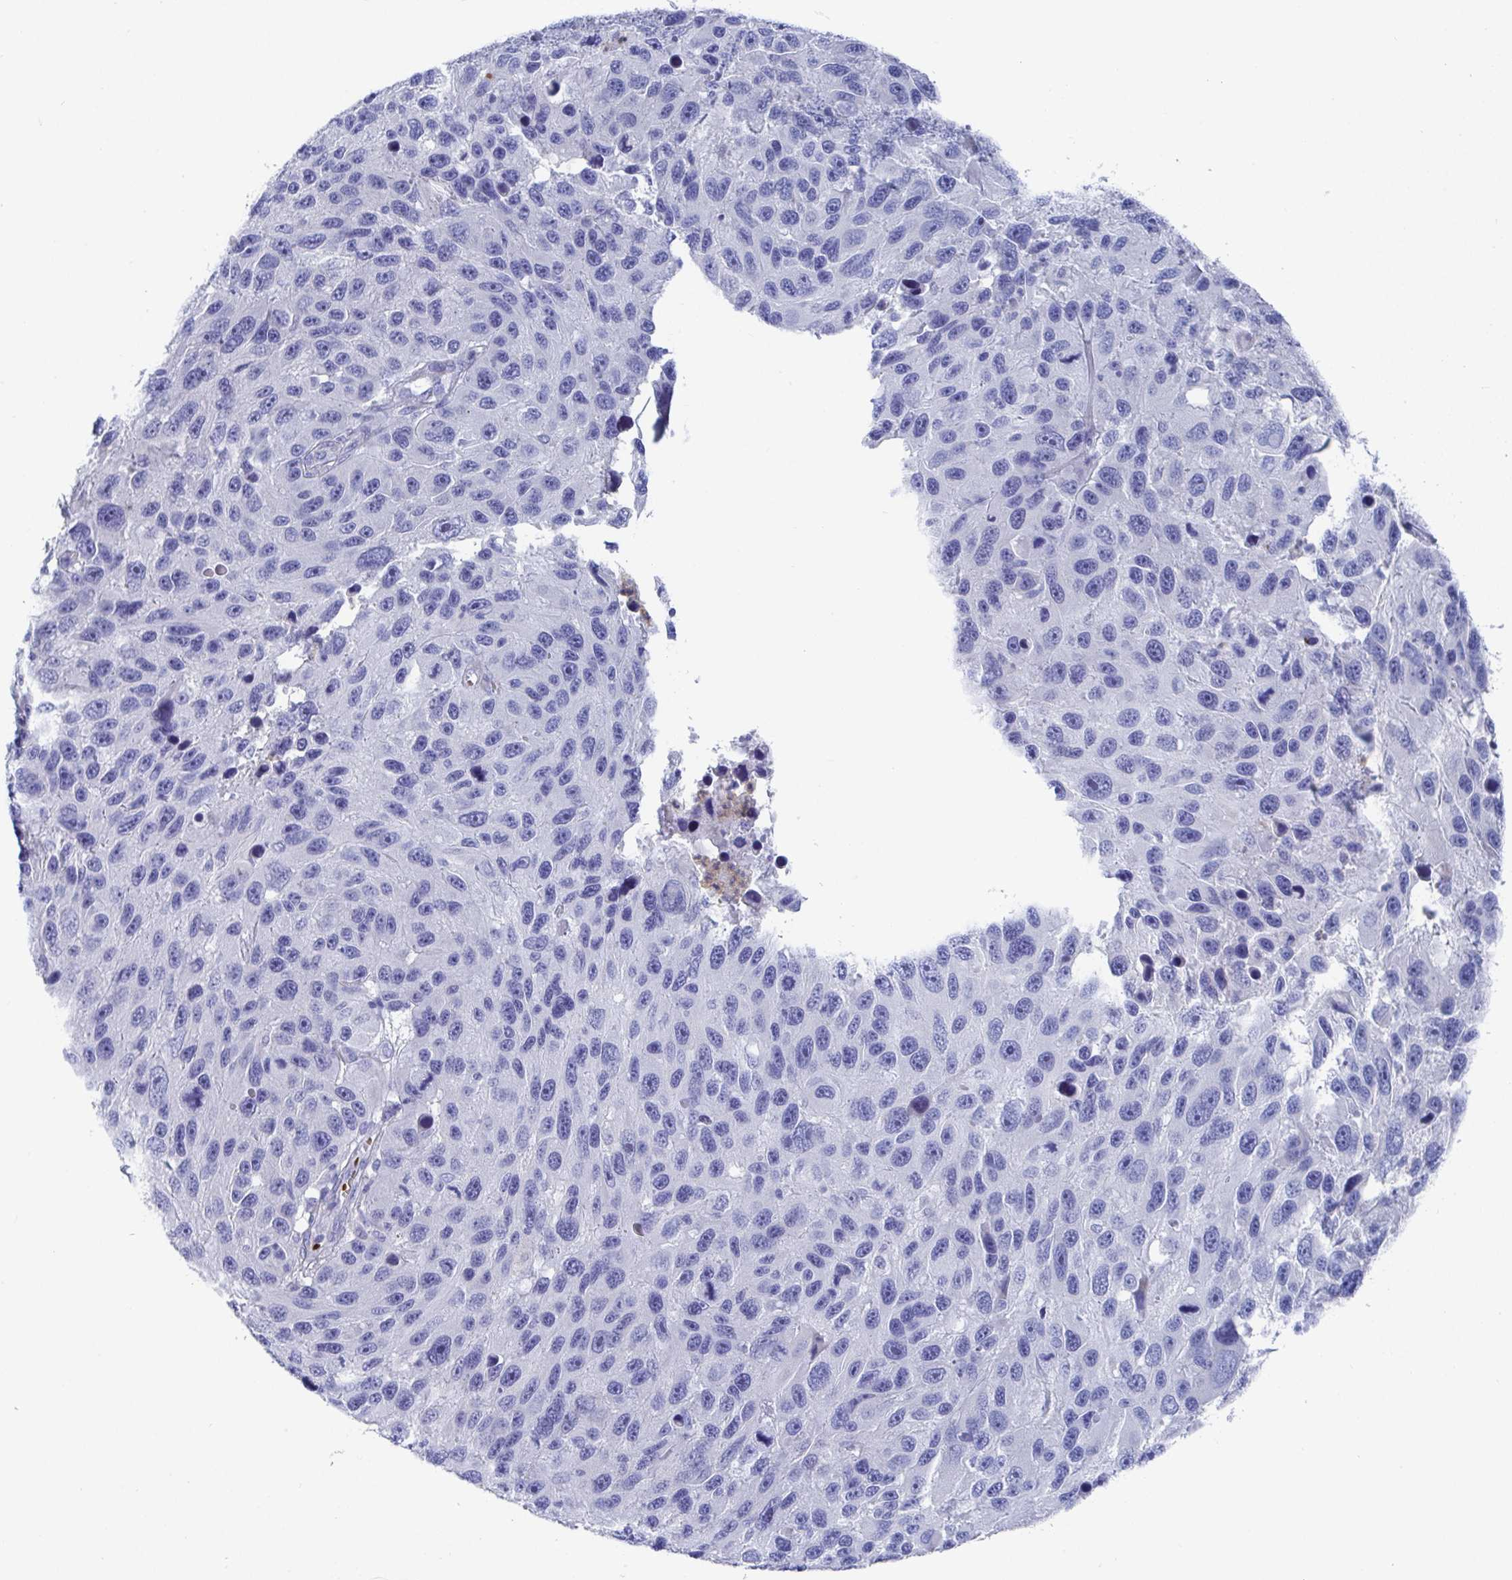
{"staining": {"intensity": "negative", "quantity": "none", "location": "none"}, "tissue": "melanoma", "cell_type": "Tumor cells", "image_type": "cancer", "snomed": [{"axis": "morphology", "description": "Malignant melanoma, NOS"}, {"axis": "topography", "description": "Skin"}], "caption": "Immunohistochemistry (IHC) photomicrograph of human melanoma stained for a protein (brown), which exhibits no expression in tumor cells. (DAB immunohistochemistry with hematoxylin counter stain).", "gene": "CLDN8", "patient": {"sex": "male", "age": 53}}